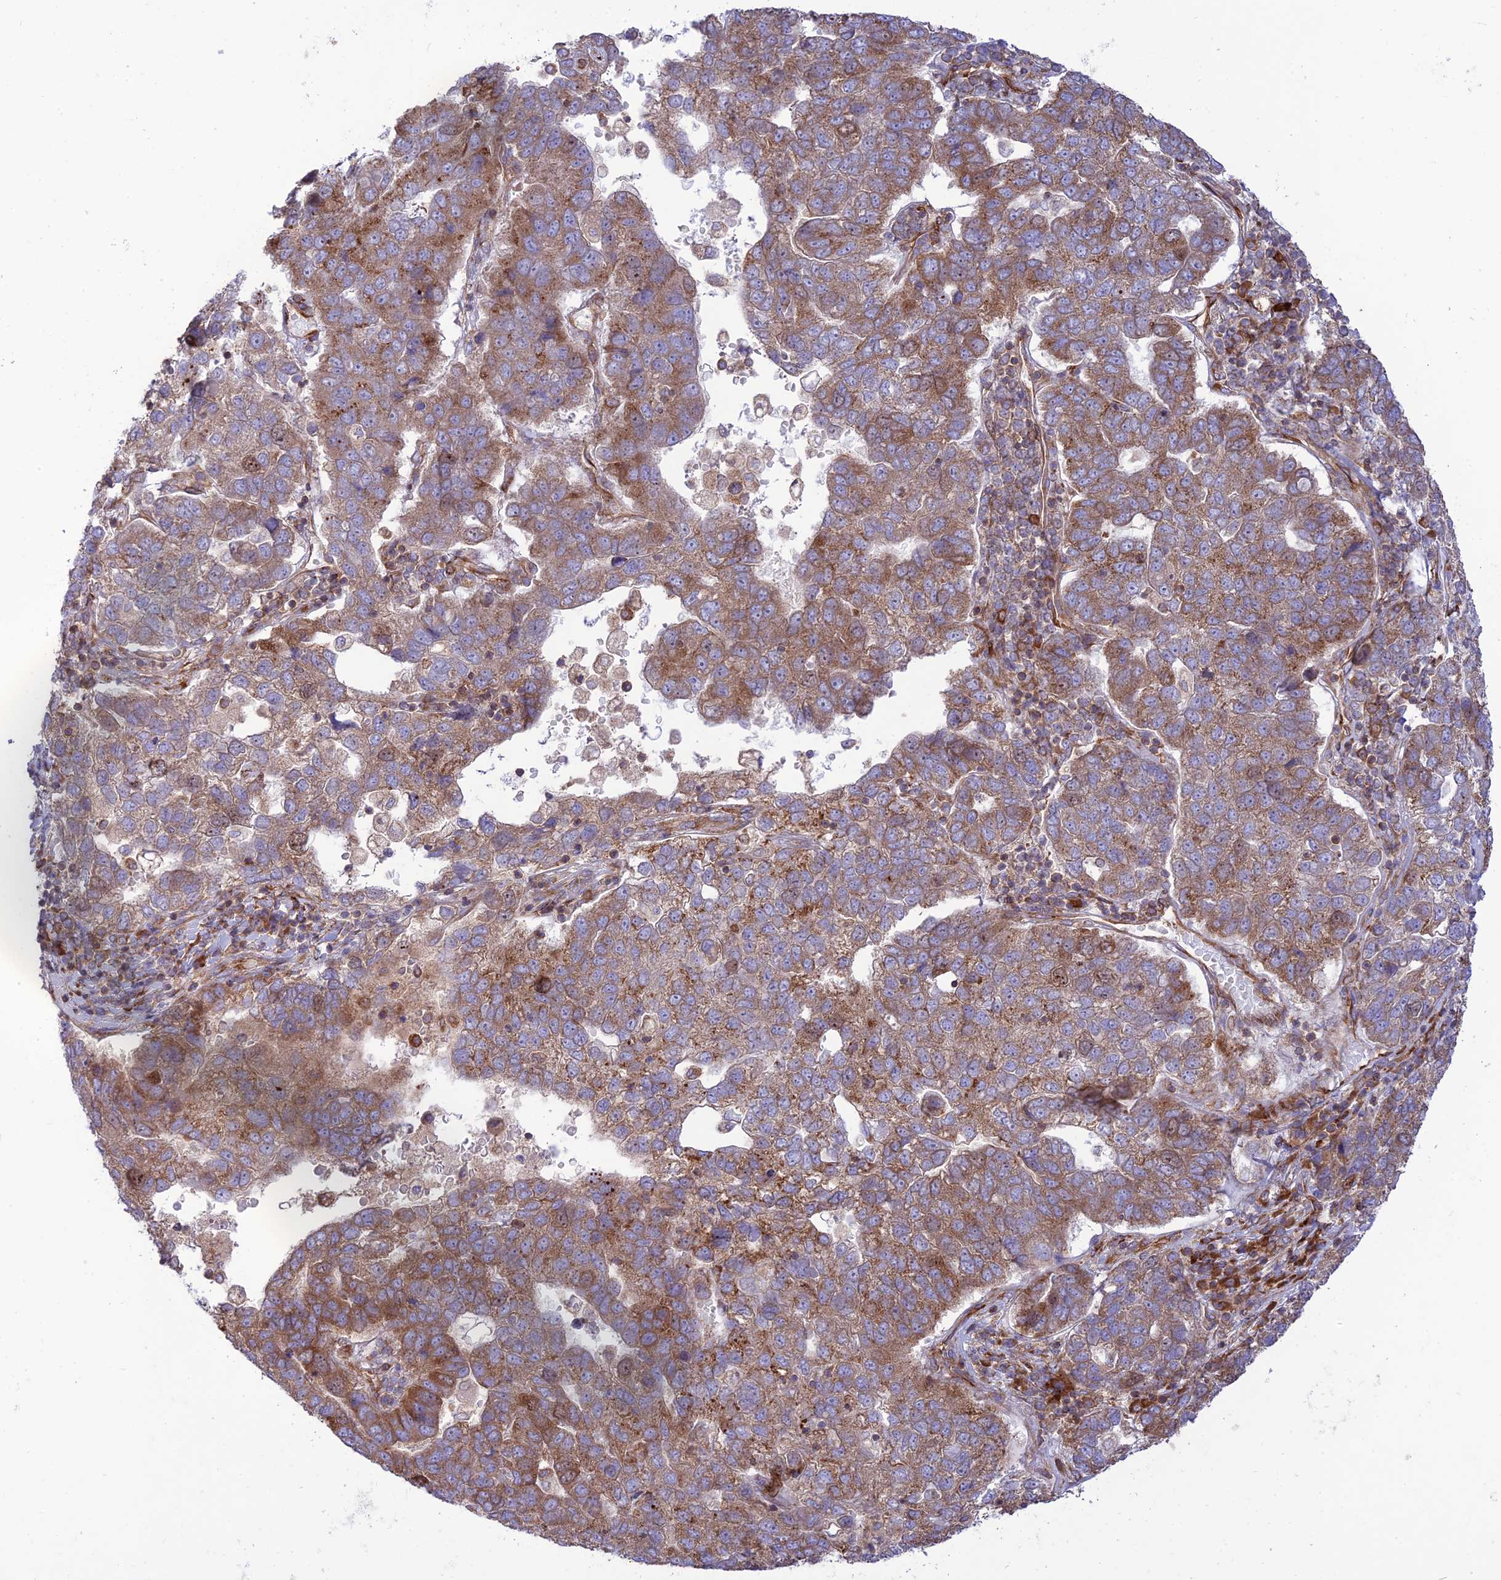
{"staining": {"intensity": "moderate", "quantity": ">75%", "location": "cytoplasmic/membranous"}, "tissue": "pancreatic cancer", "cell_type": "Tumor cells", "image_type": "cancer", "snomed": [{"axis": "morphology", "description": "Adenocarcinoma, NOS"}, {"axis": "topography", "description": "Pancreas"}], "caption": "Immunohistochemical staining of human adenocarcinoma (pancreatic) exhibits moderate cytoplasmic/membranous protein expression in about >75% of tumor cells. The staining was performed using DAB, with brown indicating positive protein expression. Nuclei are stained blue with hematoxylin.", "gene": "PIMREG", "patient": {"sex": "female", "age": 61}}